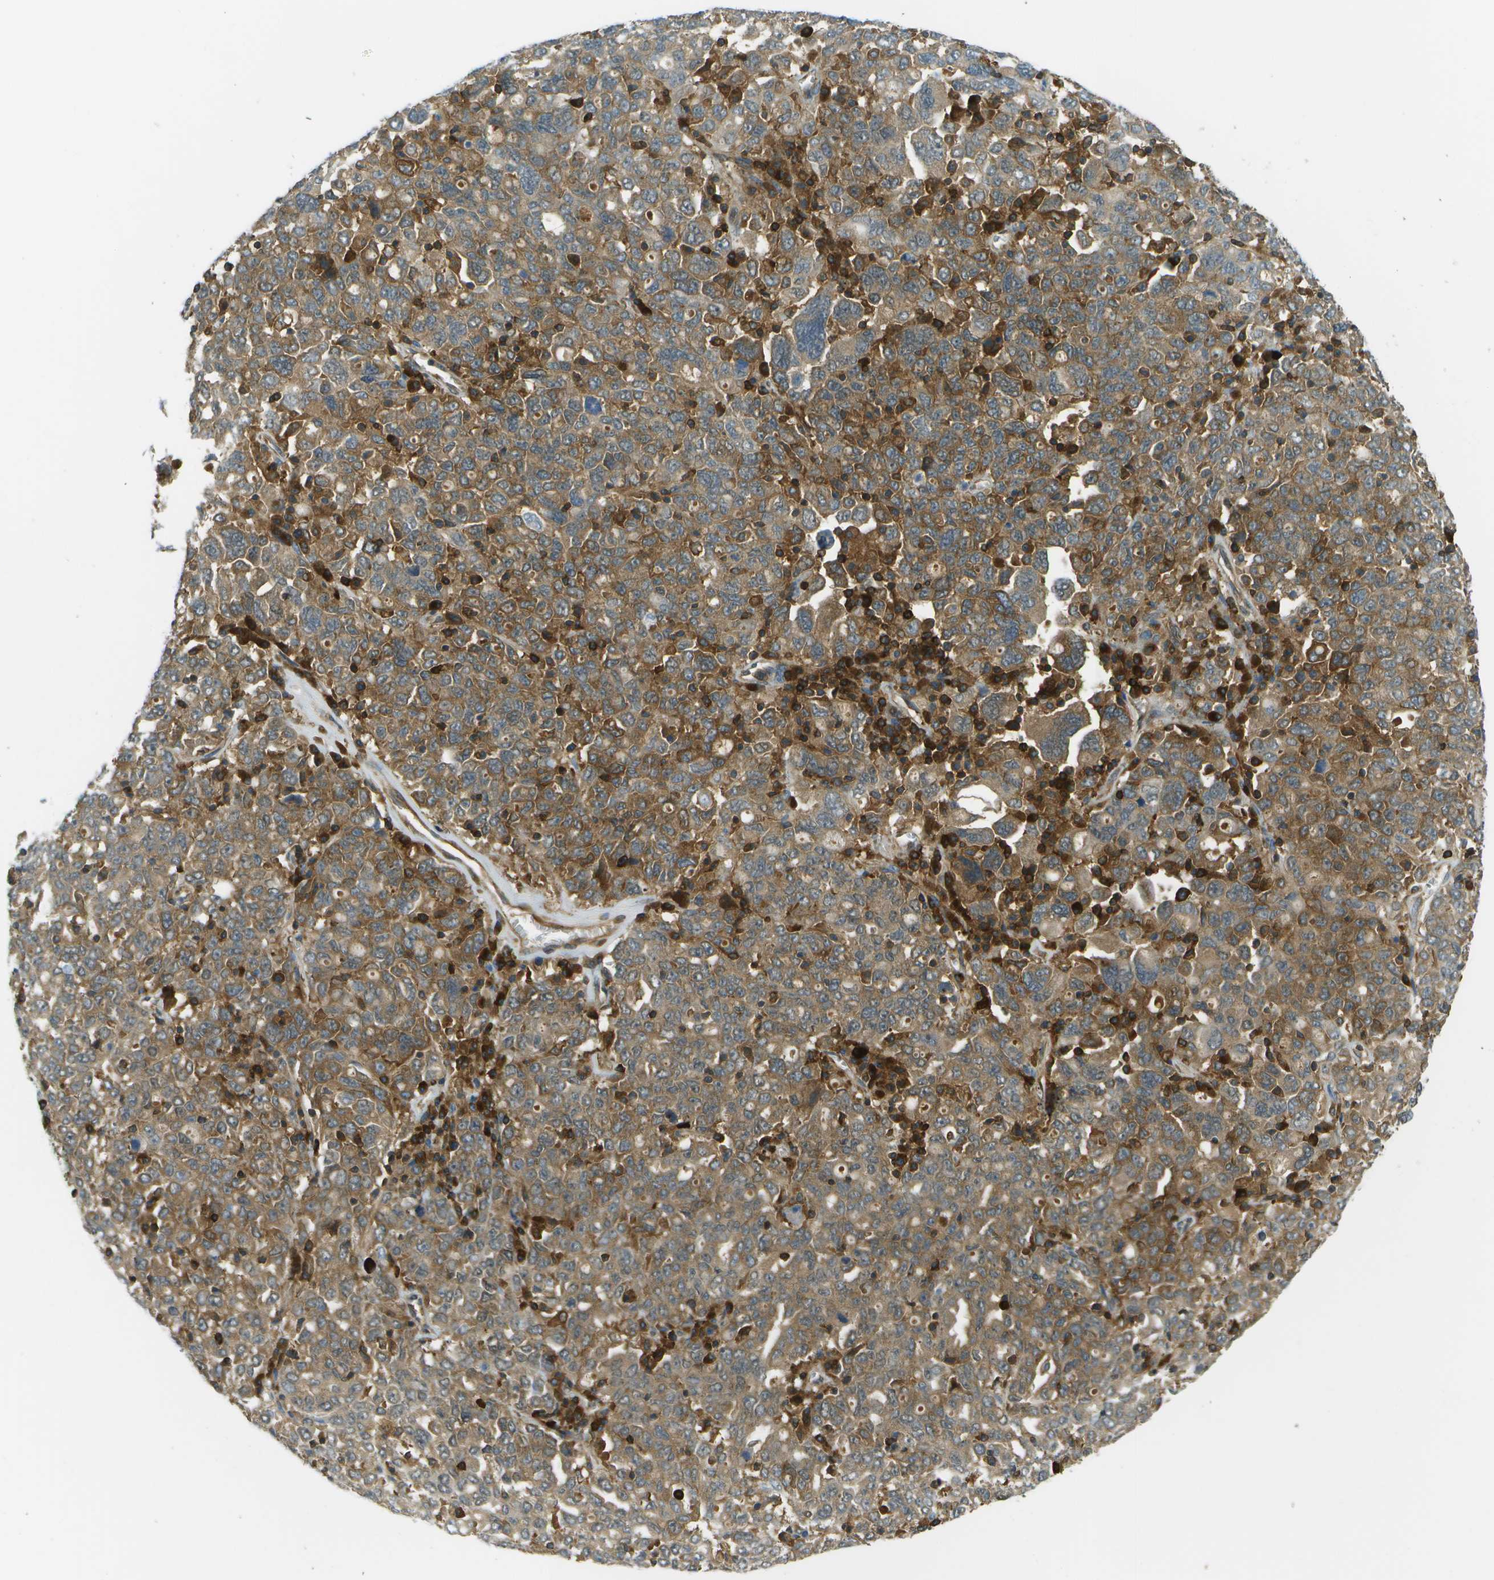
{"staining": {"intensity": "moderate", "quantity": "25%-75%", "location": "cytoplasmic/membranous"}, "tissue": "ovarian cancer", "cell_type": "Tumor cells", "image_type": "cancer", "snomed": [{"axis": "morphology", "description": "Carcinoma, endometroid"}, {"axis": "topography", "description": "Ovary"}], "caption": "Immunohistochemistry (IHC) (DAB (3,3'-diaminobenzidine)) staining of human ovarian endometroid carcinoma shows moderate cytoplasmic/membranous protein staining in approximately 25%-75% of tumor cells.", "gene": "TMTC1", "patient": {"sex": "female", "age": 62}}